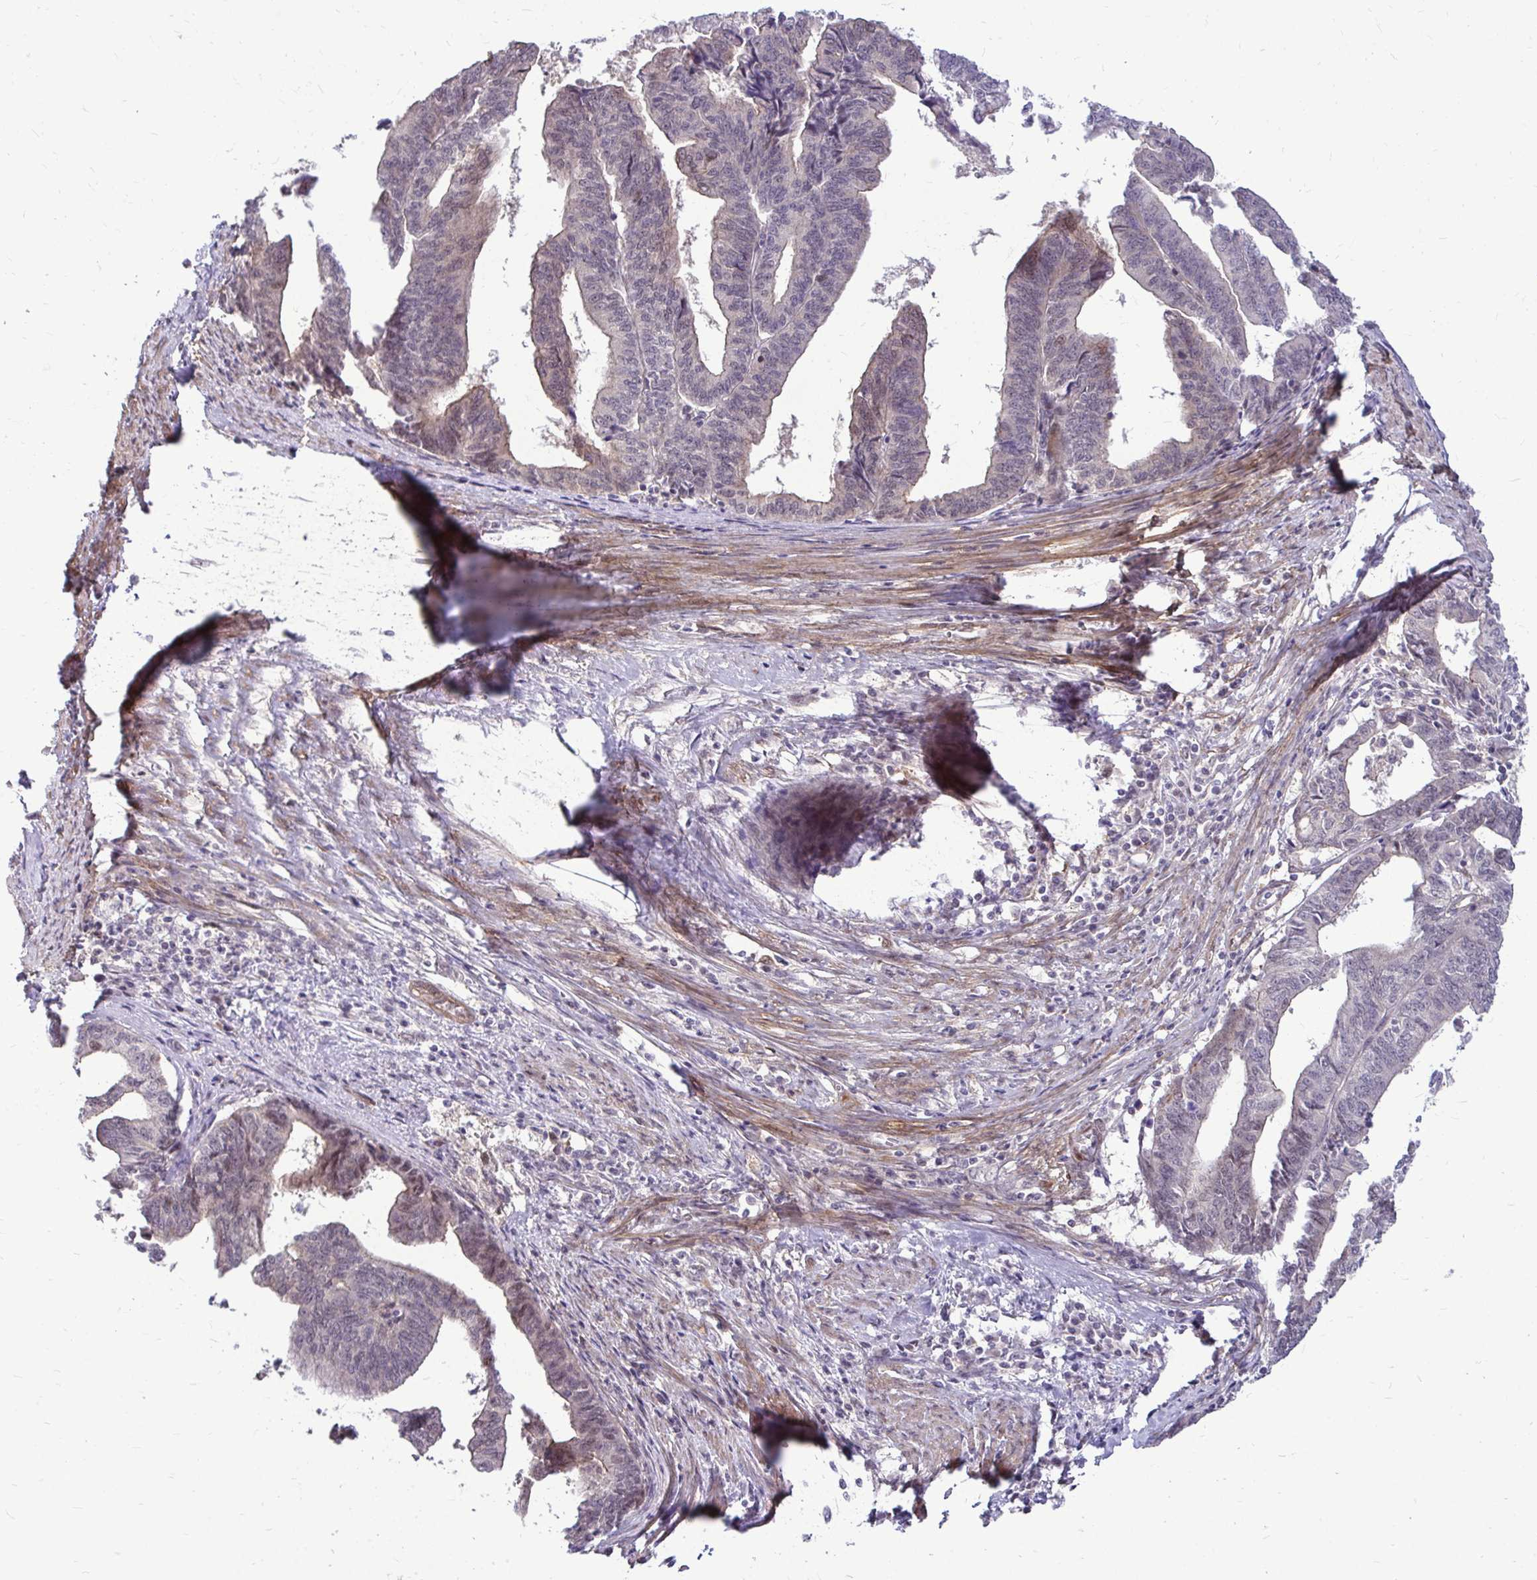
{"staining": {"intensity": "weak", "quantity": "<25%", "location": "cytoplasmic/membranous,nuclear"}, "tissue": "endometrial cancer", "cell_type": "Tumor cells", "image_type": "cancer", "snomed": [{"axis": "morphology", "description": "Adenocarcinoma, NOS"}, {"axis": "topography", "description": "Endometrium"}], "caption": "Adenocarcinoma (endometrial) stained for a protein using immunohistochemistry demonstrates no staining tumor cells.", "gene": "TRIP6", "patient": {"sex": "female", "age": 65}}